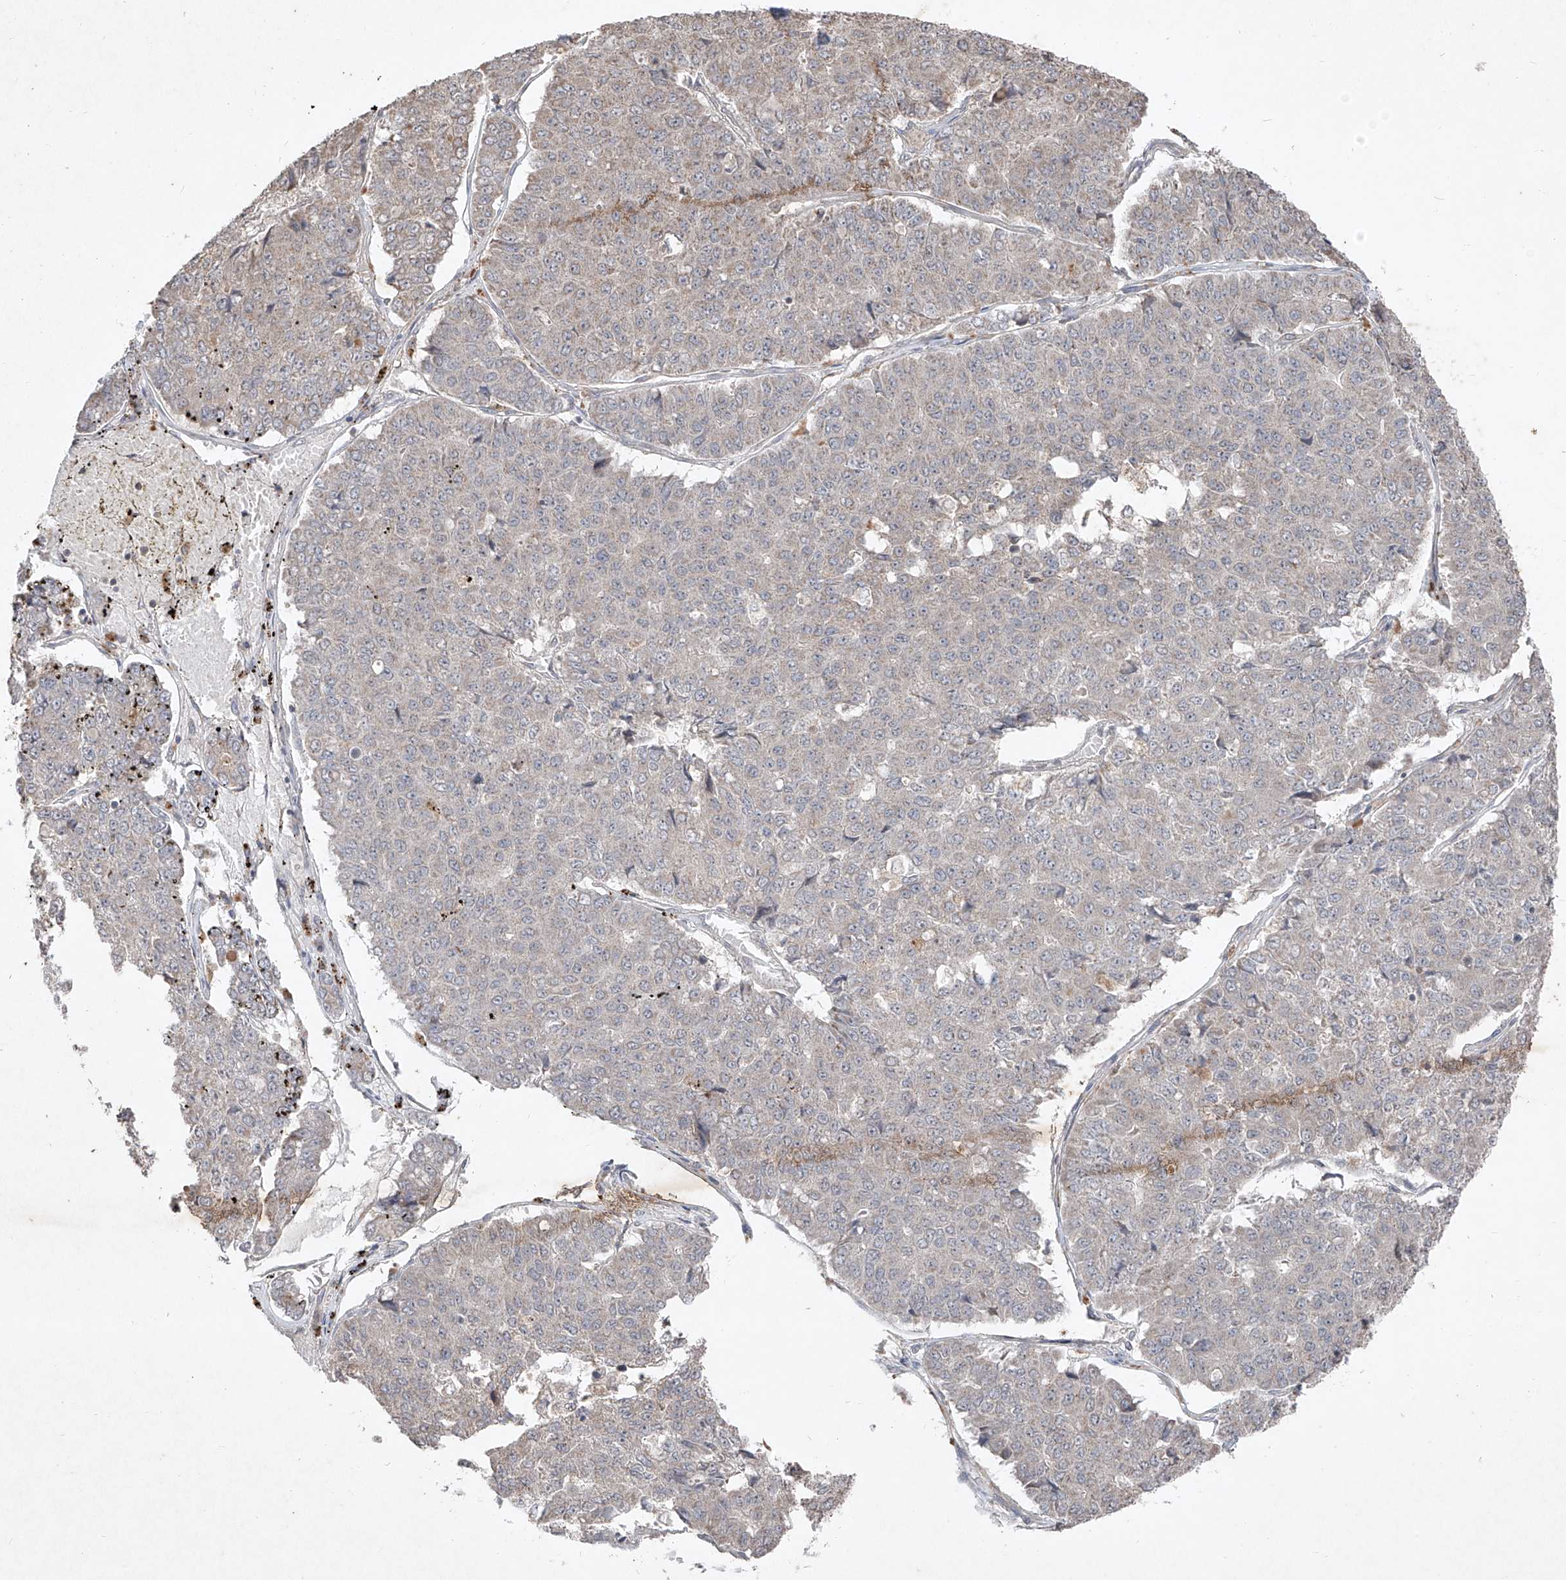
{"staining": {"intensity": "weak", "quantity": "<25%", "location": "cytoplasmic/membranous"}, "tissue": "pancreatic cancer", "cell_type": "Tumor cells", "image_type": "cancer", "snomed": [{"axis": "morphology", "description": "Adenocarcinoma, NOS"}, {"axis": "topography", "description": "Pancreas"}], "caption": "High power microscopy photomicrograph of an IHC photomicrograph of pancreatic adenocarcinoma, revealing no significant expression in tumor cells.", "gene": "ABCD3", "patient": {"sex": "male", "age": 50}}